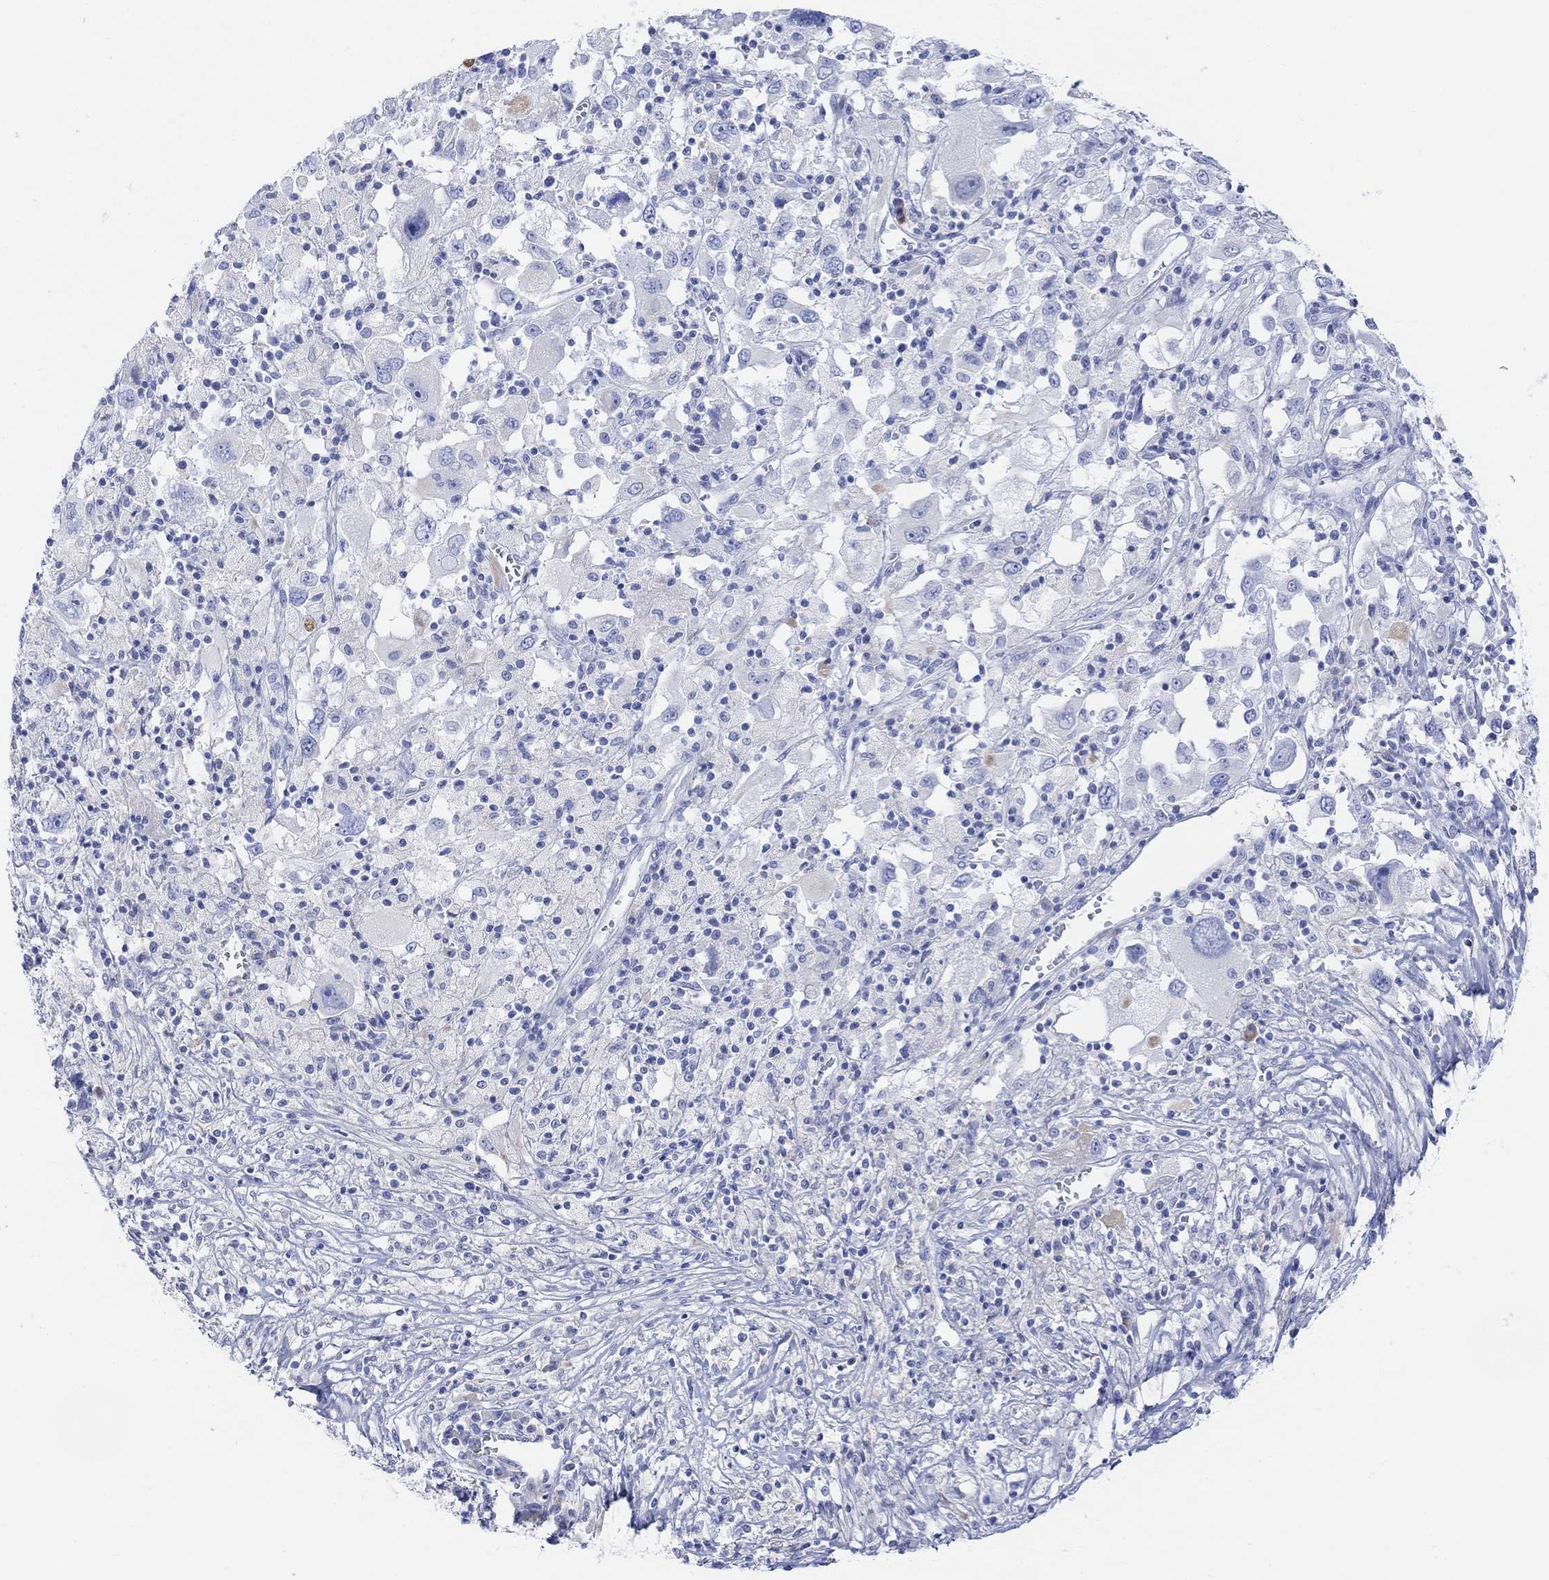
{"staining": {"intensity": "negative", "quantity": "none", "location": "none"}, "tissue": "melanoma", "cell_type": "Tumor cells", "image_type": "cancer", "snomed": [{"axis": "morphology", "description": "Malignant melanoma, Metastatic site"}, {"axis": "topography", "description": "Soft tissue"}], "caption": "This image is of malignant melanoma (metastatic site) stained with IHC to label a protein in brown with the nuclei are counter-stained blue. There is no expression in tumor cells.", "gene": "GNG13", "patient": {"sex": "male", "age": 50}}